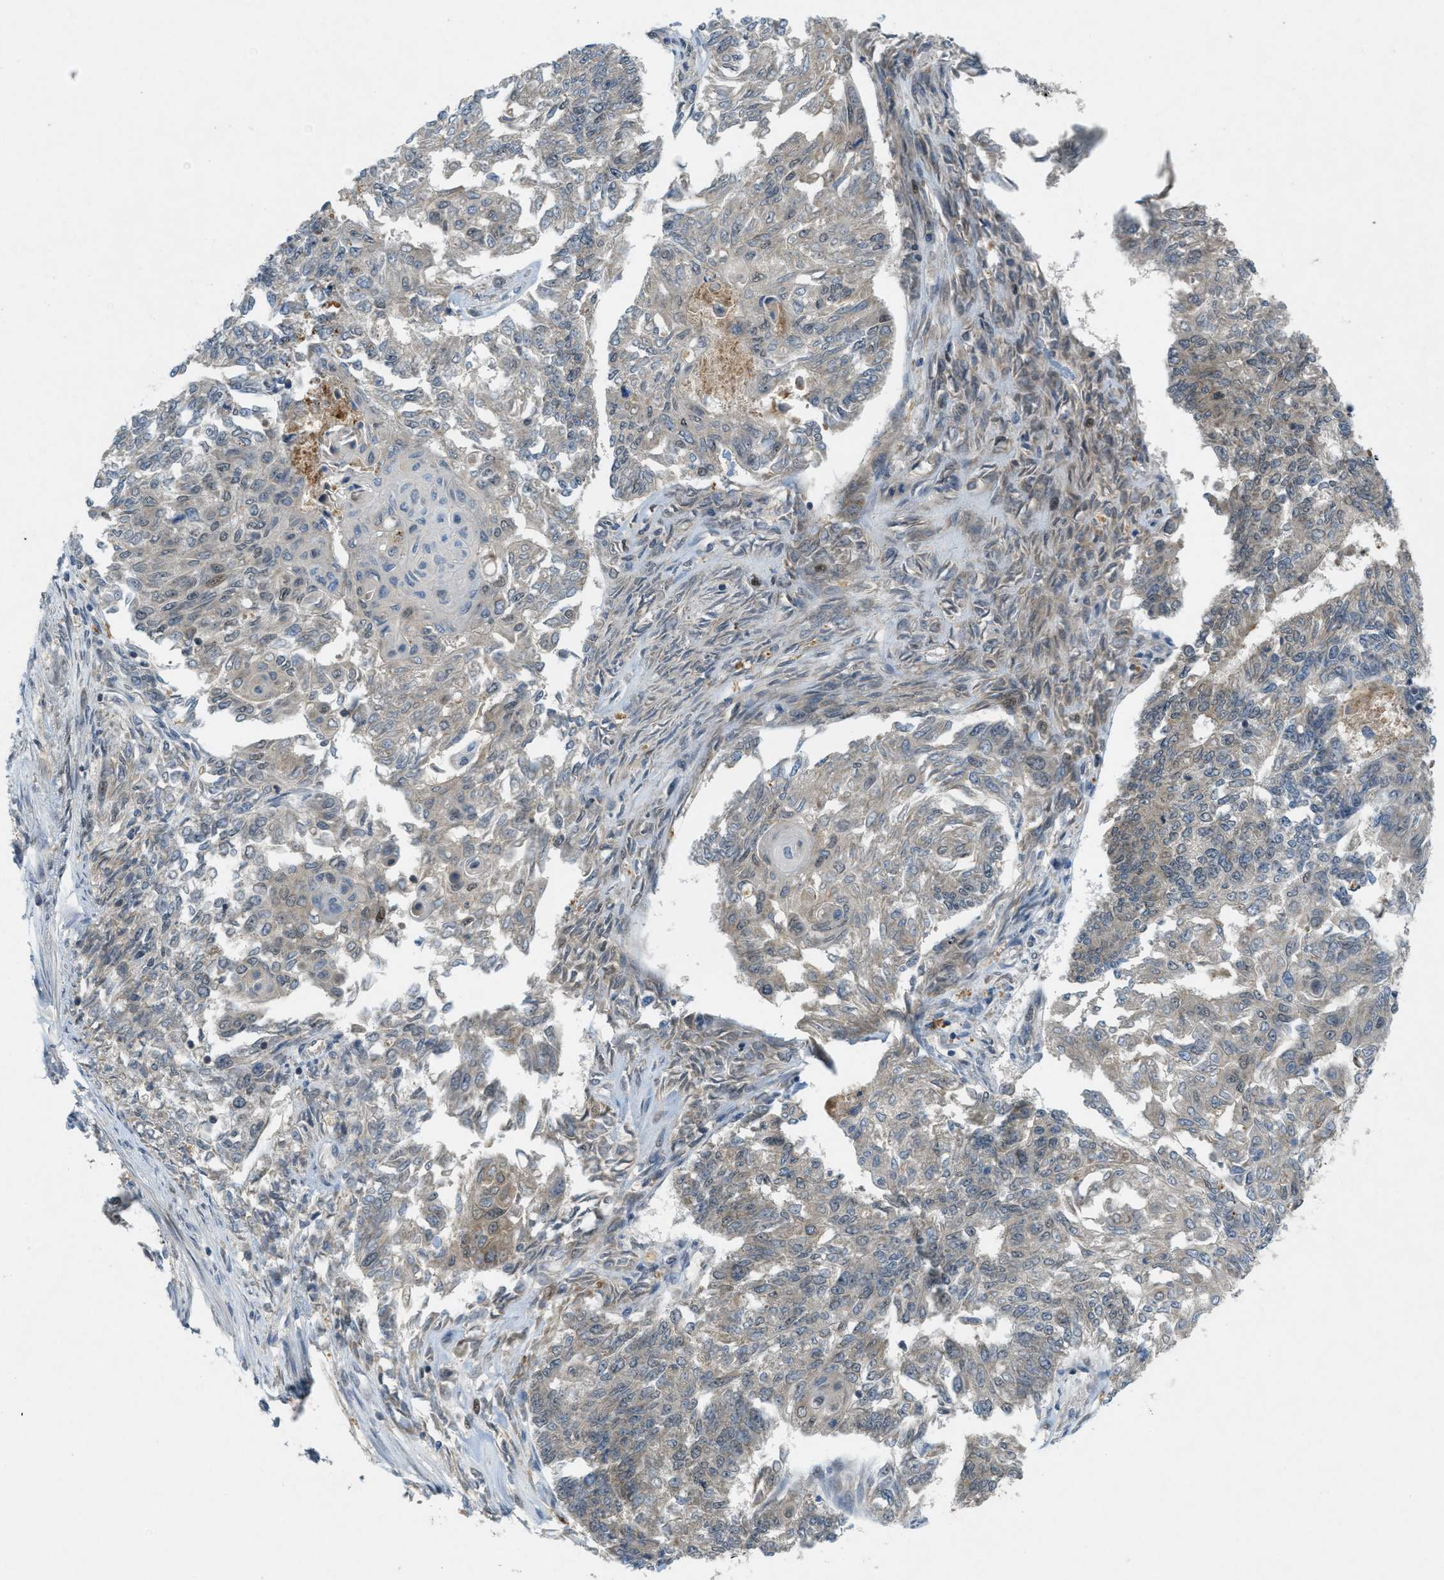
{"staining": {"intensity": "weak", "quantity": "<25%", "location": "cytoplasmic/membranous,nuclear"}, "tissue": "endometrial cancer", "cell_type": "Tumor cells", "image_type": "cancer", "snomed": [{"axis": "morphology", "description": "Adenocarcinoma, NOS"}, {"axis": "topography", "description": "Endometrium"}], "caption": "Immunohistochemistry (IHC) of endometrial cancer (adenocarcinoma) shows no positivity in tumor cells. (DAB IHC, high magnification).", "gene": "SIGMAR1", "patient": {"sex": "female", "age": 32}}